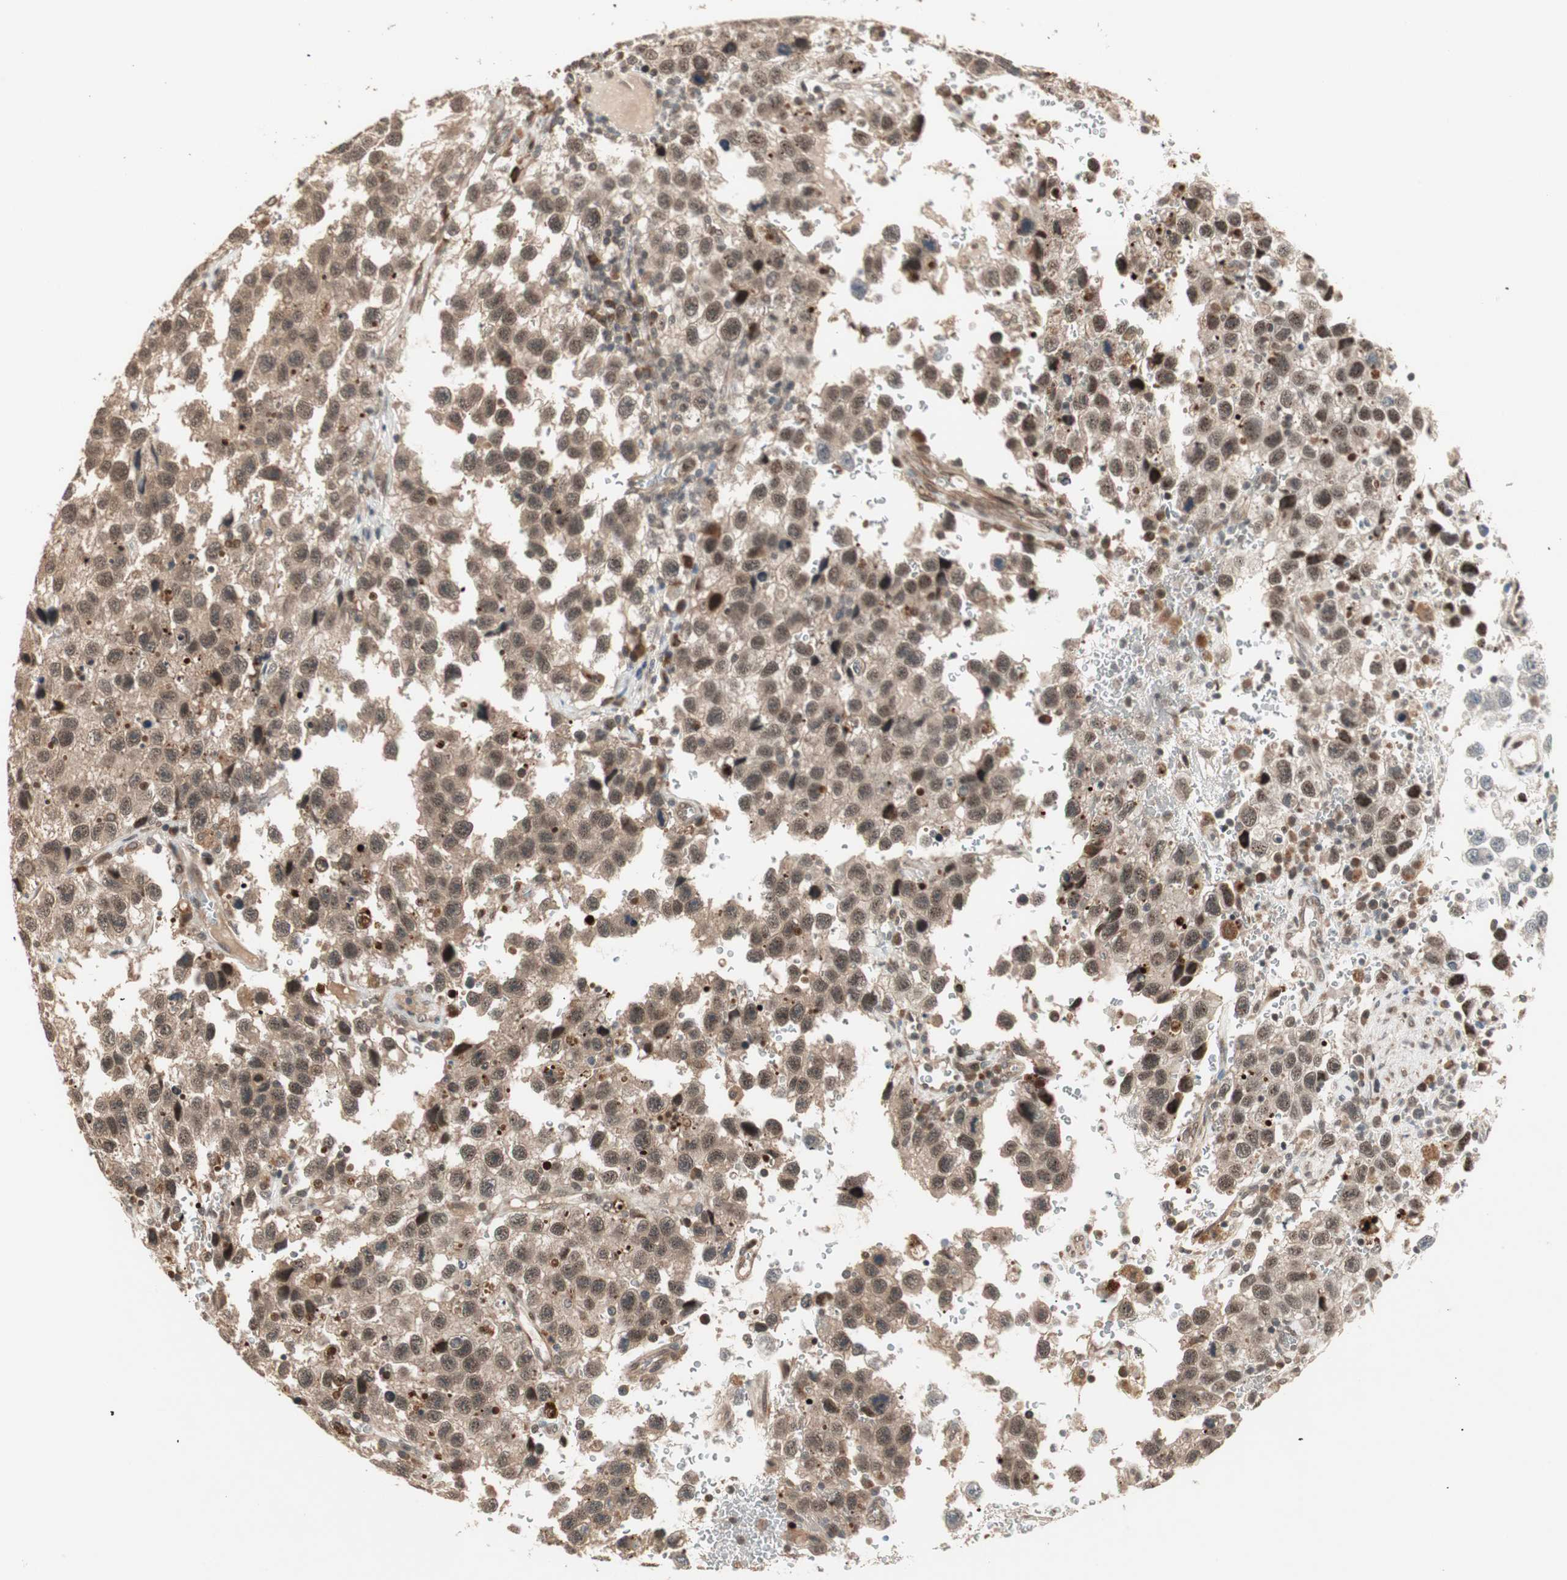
{"staining": {"intensity": "moderate", "quantity": ">75%", "location": "cytoplasmic/membranous,nuclear"}, "tissue": "testis cancer", "cell_type": "Tumor cells", "image_type": "cancer", "snomed": [{"axis": "morphology", "description": "Seminoma, NOS"}, {"axis": "topography", "description": "Testis"}], "caption": "Moderate cytoplasmic/membranous and nuclear positivity is appreciated in about >75% of tumor cells in testis cancer (seminoma). The protein of interest is shown in brown color, while the nuclei are stained blue.", "gene": "ZSCAN31", "patient": {"sex": "male", "age": 33}}